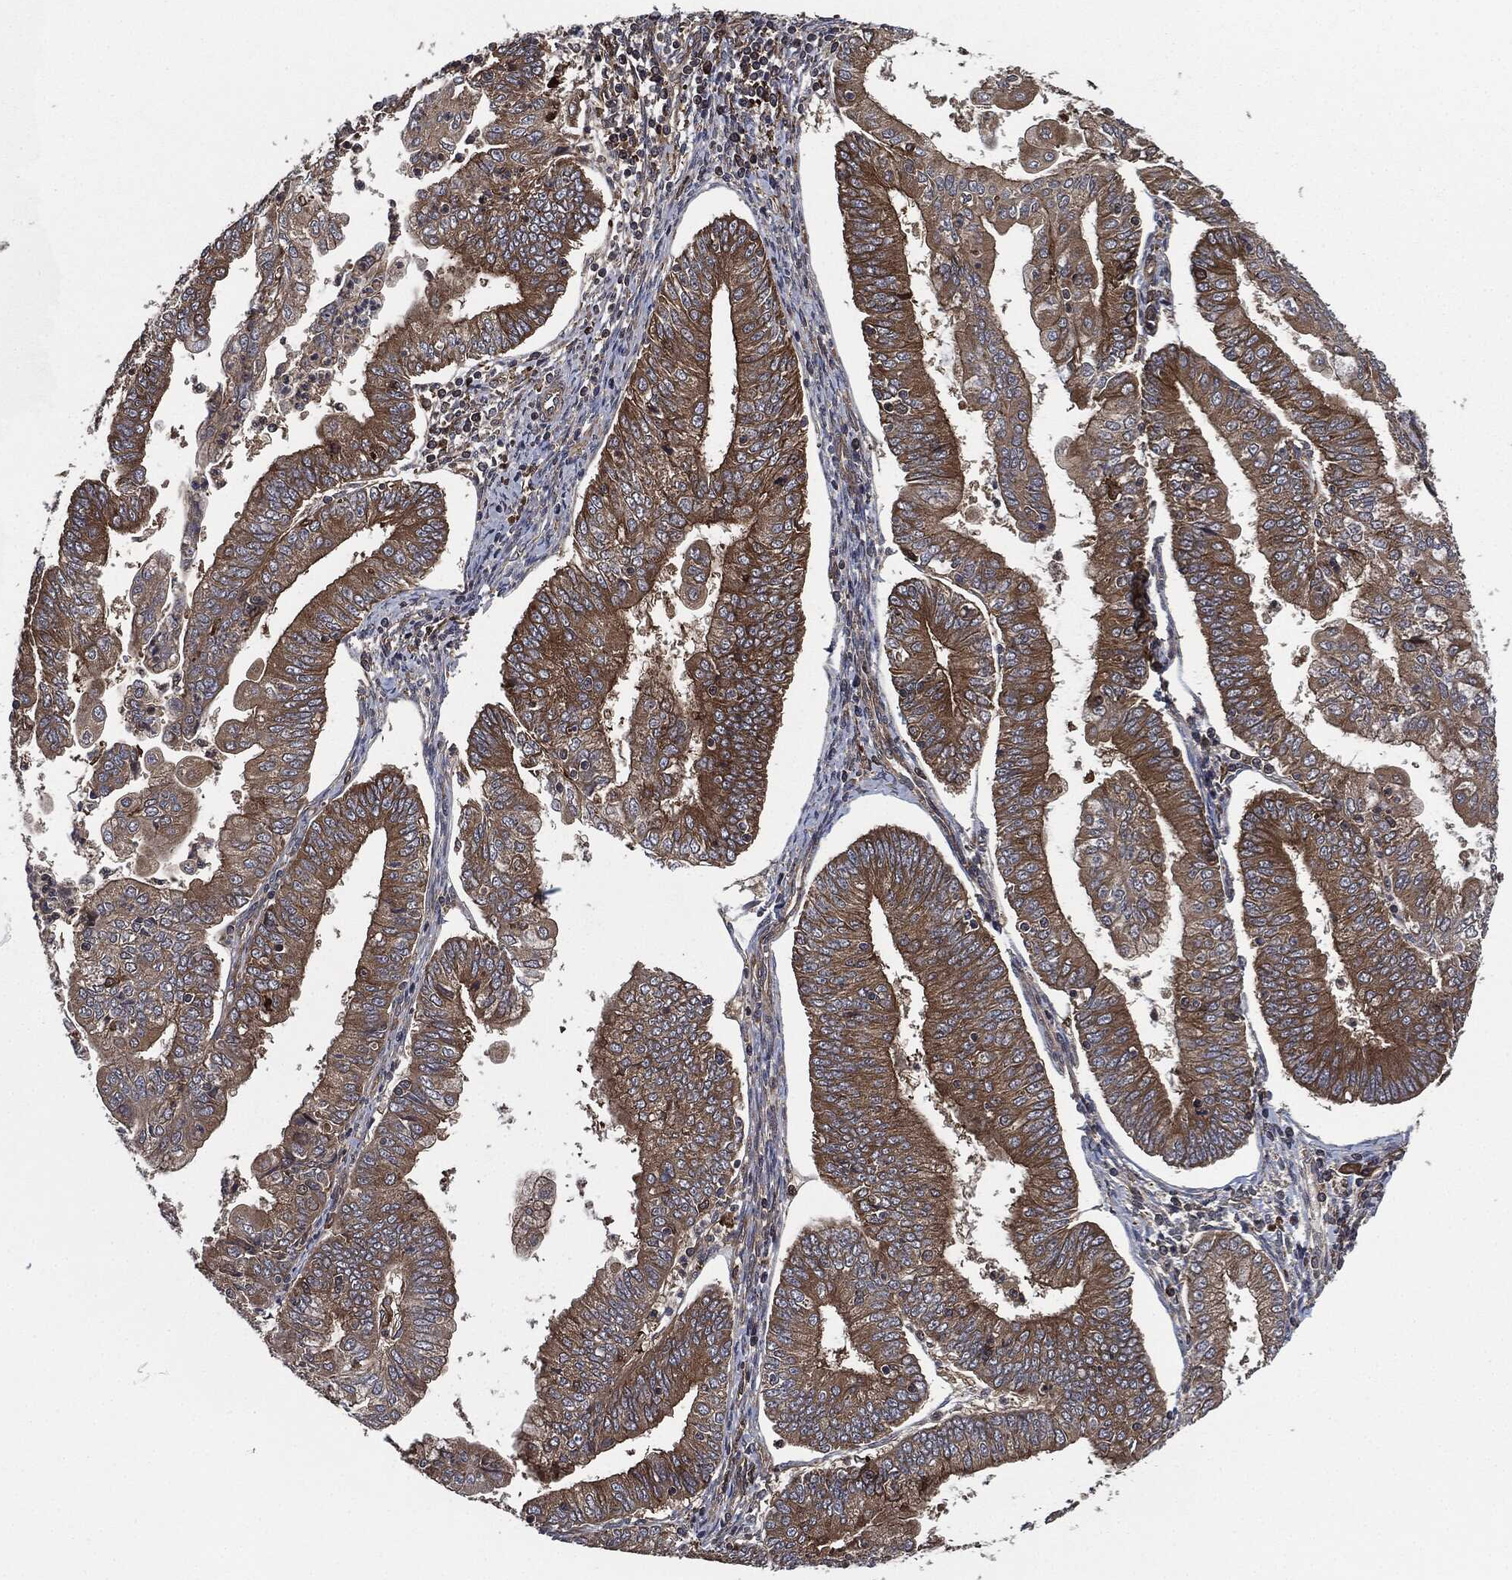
{"staining": {"intensity": "moderate", "quantity": "25%-75%", "location": "cytoplasmic/membranous"}, "tissue": "endometrial cancer", "cell_type": "Tumor cells", "image_type": "cancer", "snomed": [{"axis": "morphology", "description": "Adenocarcinoma, NOS"}, {"axis": "topography", "description": "Endometrium"}], "caption": "Adenocarcinoma (endometrial) tissue shows moderate cytoplasmic/membranous positivity in approximately 25%-75% of tumor cells, visualized by immunohistochemistry. The protein is stained brown, and the nuclei are stained in blue (DAB IHC with brightfield microscopy, high magnification).", "gene": "RAP1GDS1", "patient": {"sex": "female", "age": 56}}